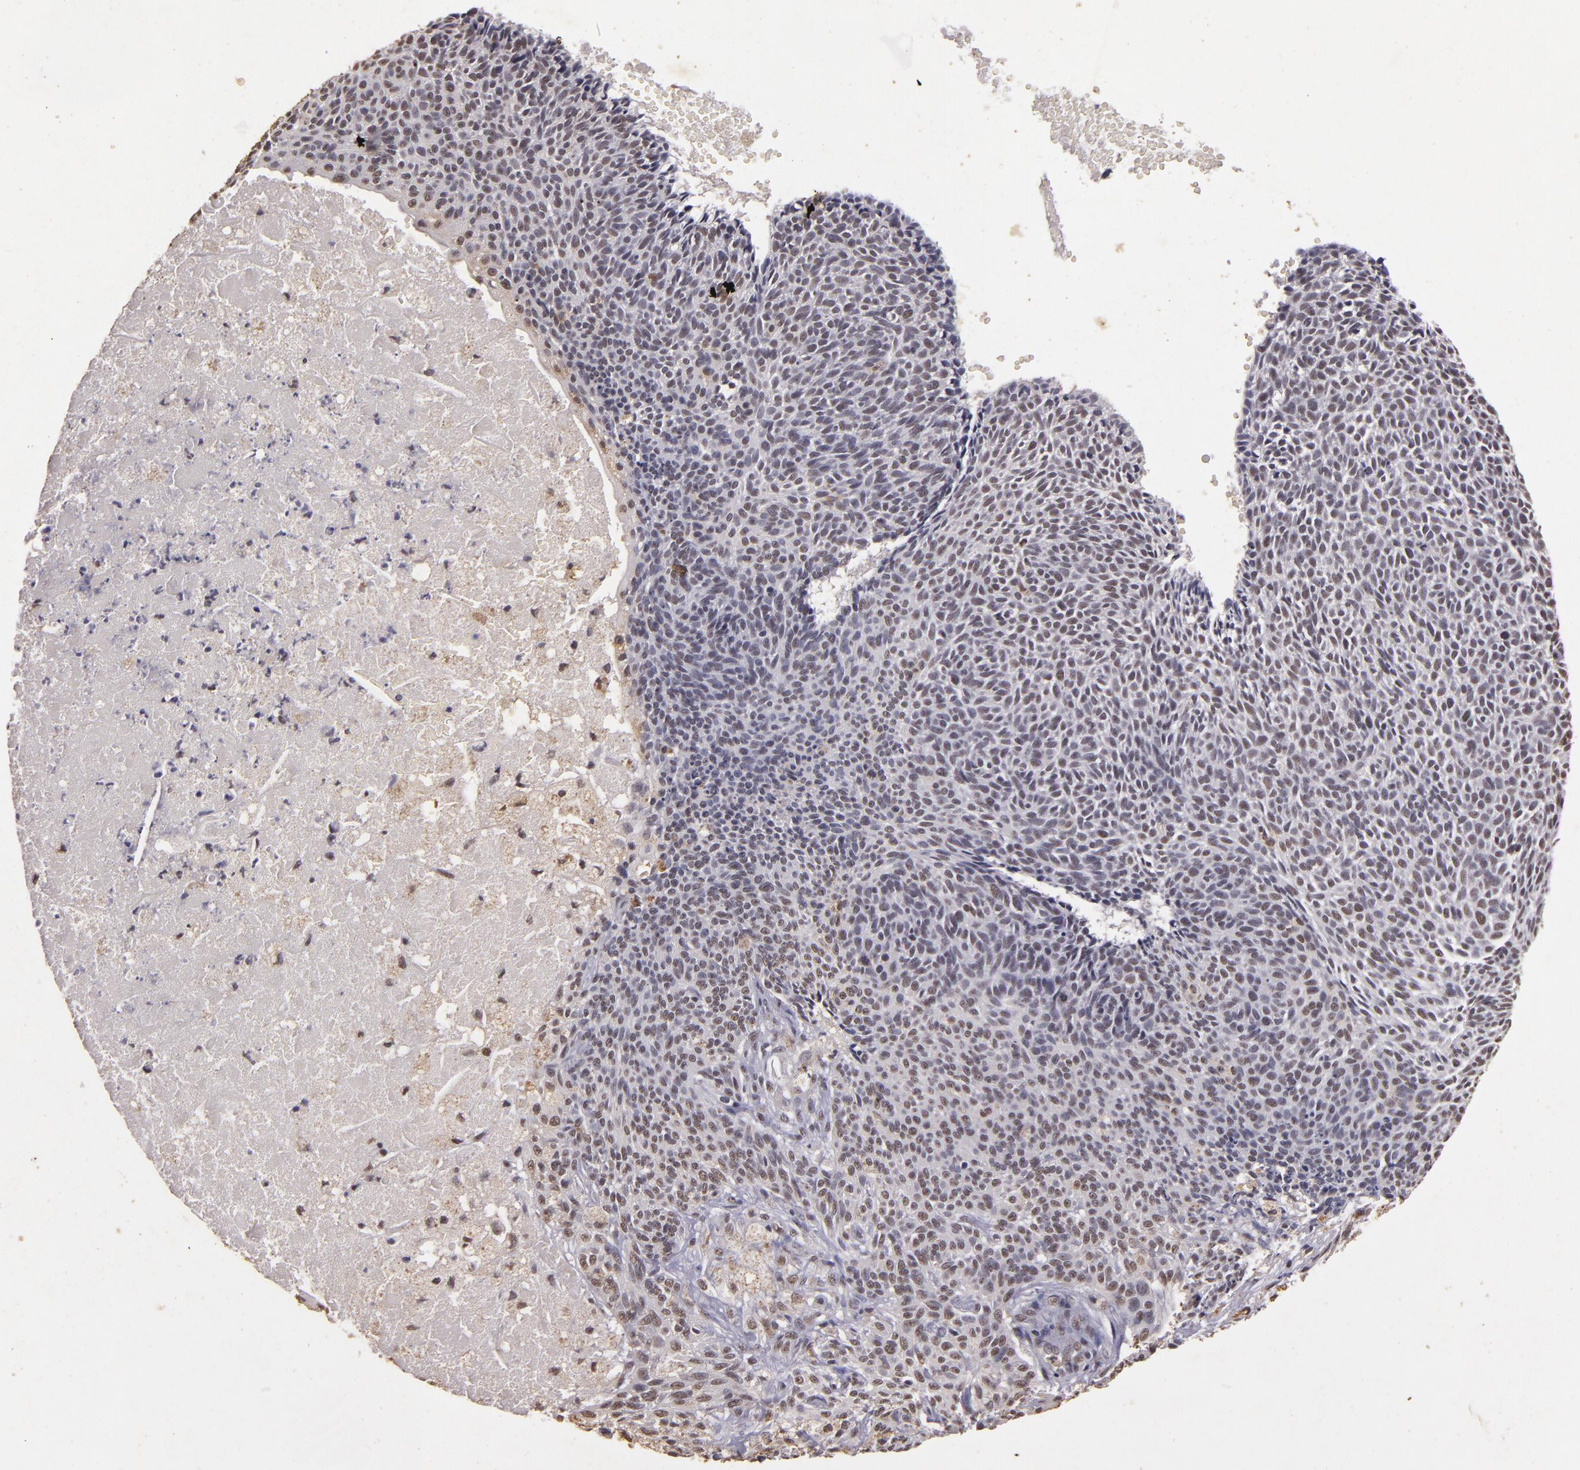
{"staining": {"intensity": "weak", "quantity": "25%-75%", "location": "nuclear"}, "tissue": "skin cancer", "cell_type": "Tumor cells", "image_type": "cancer", "snomed": [{"axis": "morphology", "description": "Basal cell carcinoma"}, {"axis": "topography", "description": "Skin"}], "caption": "Brown immunohistochemical staining in skin cancer (basal cell carcinoma) shows weak nuclear expression in approximately 25%-75% of tumor cells. (Brightfield microscopy of DAB IHC at high magnification).", "gene": "CBX3", "patient": {"sex": "male", "age": 84}}